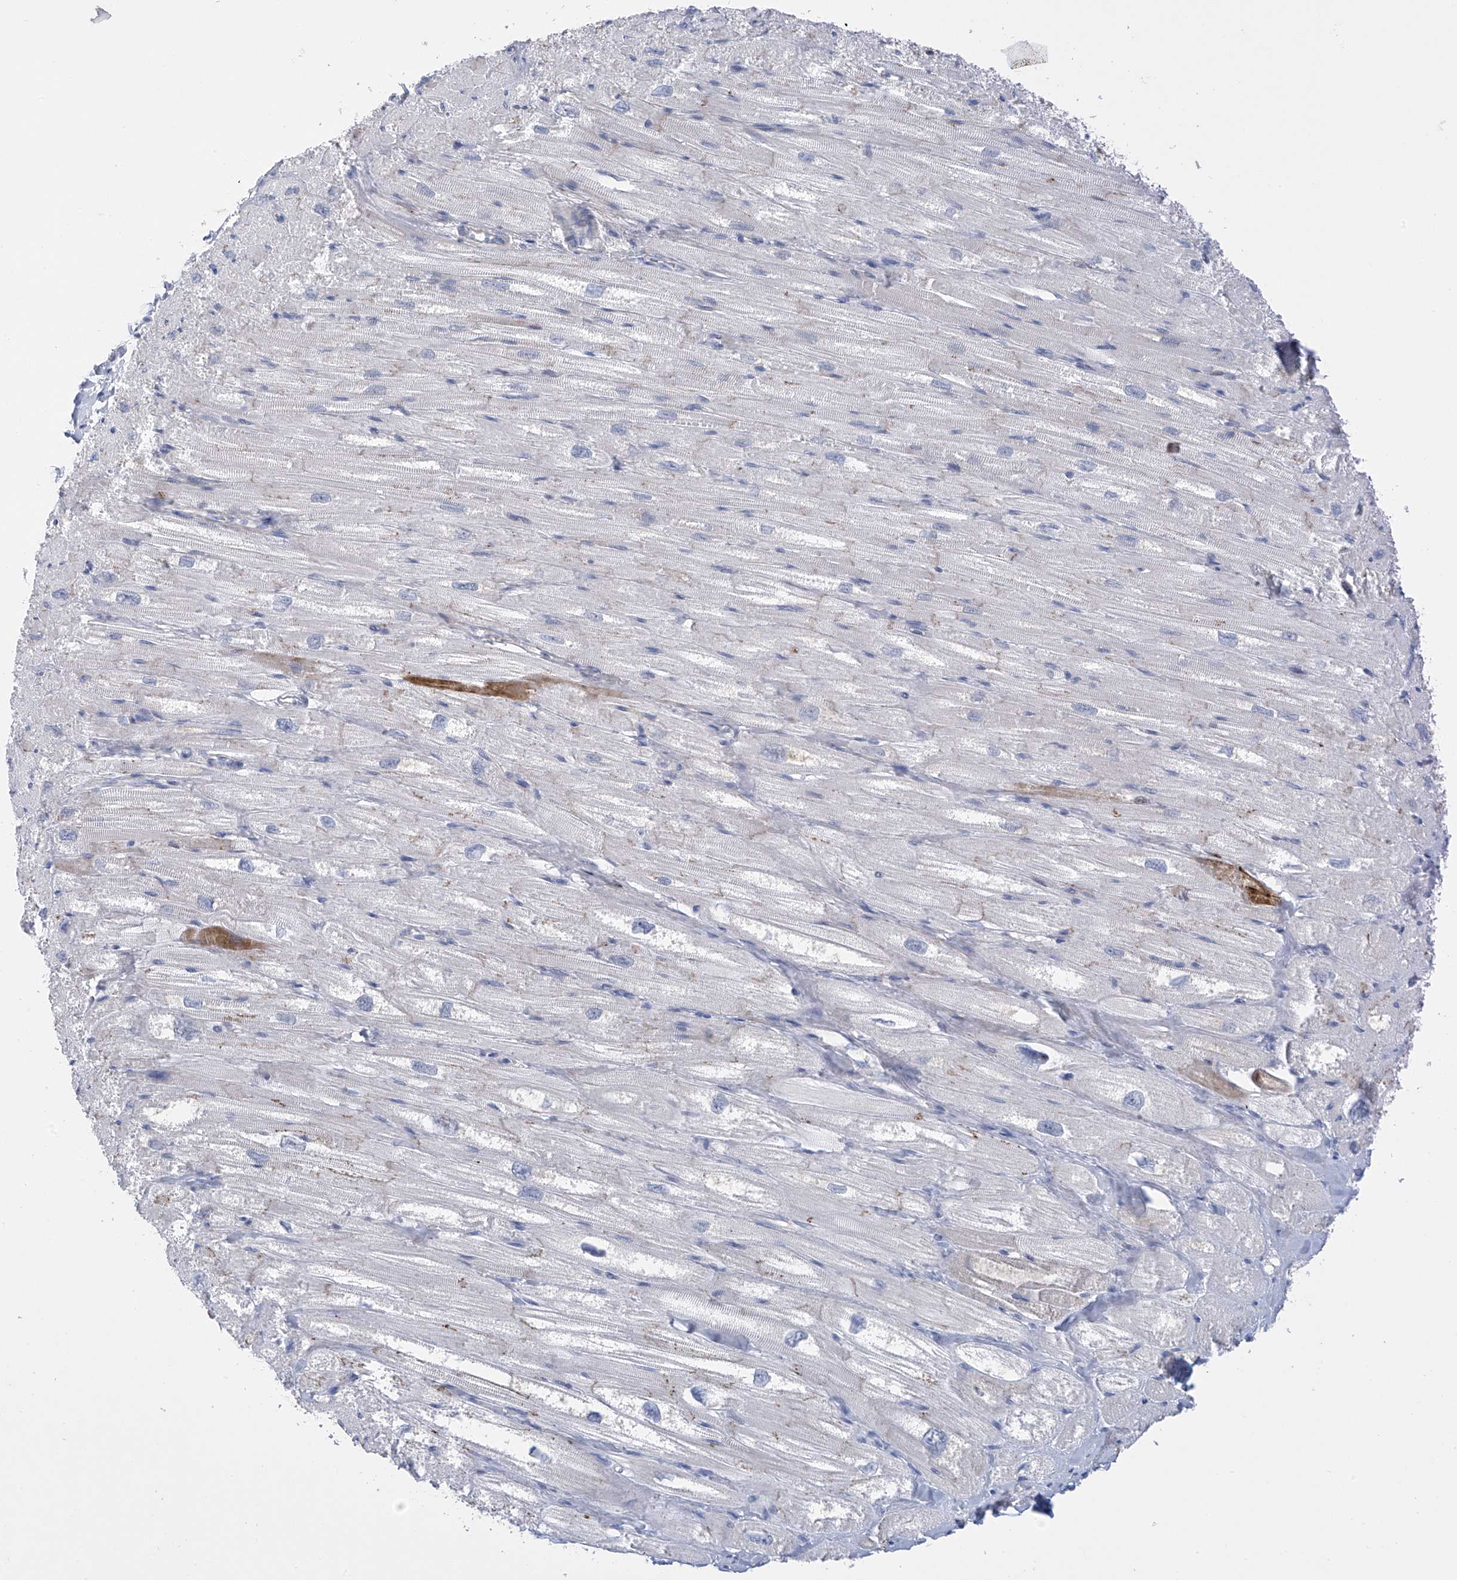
{"staining": {"intensity": "moderate", "quantity": "<25%", "location": "cytoplasmic/membranous"}, "tissue": "heart muscle", "cell_type": "Cardiomyocytes", "image_type": "normal", "snomed": [{"axis": "morphology", "description": "Normal tissue, NOS"}, {"axis": "topography", "description": "Heart"}], "caption": "Heart muscle stained with a brown dye exhibits moderate cytoplasmic/membranous positive staining in about <25% of cardiomyocytes.", "gene": "SLCO4A1", "patient": {"sex": "male", "age": 50}}